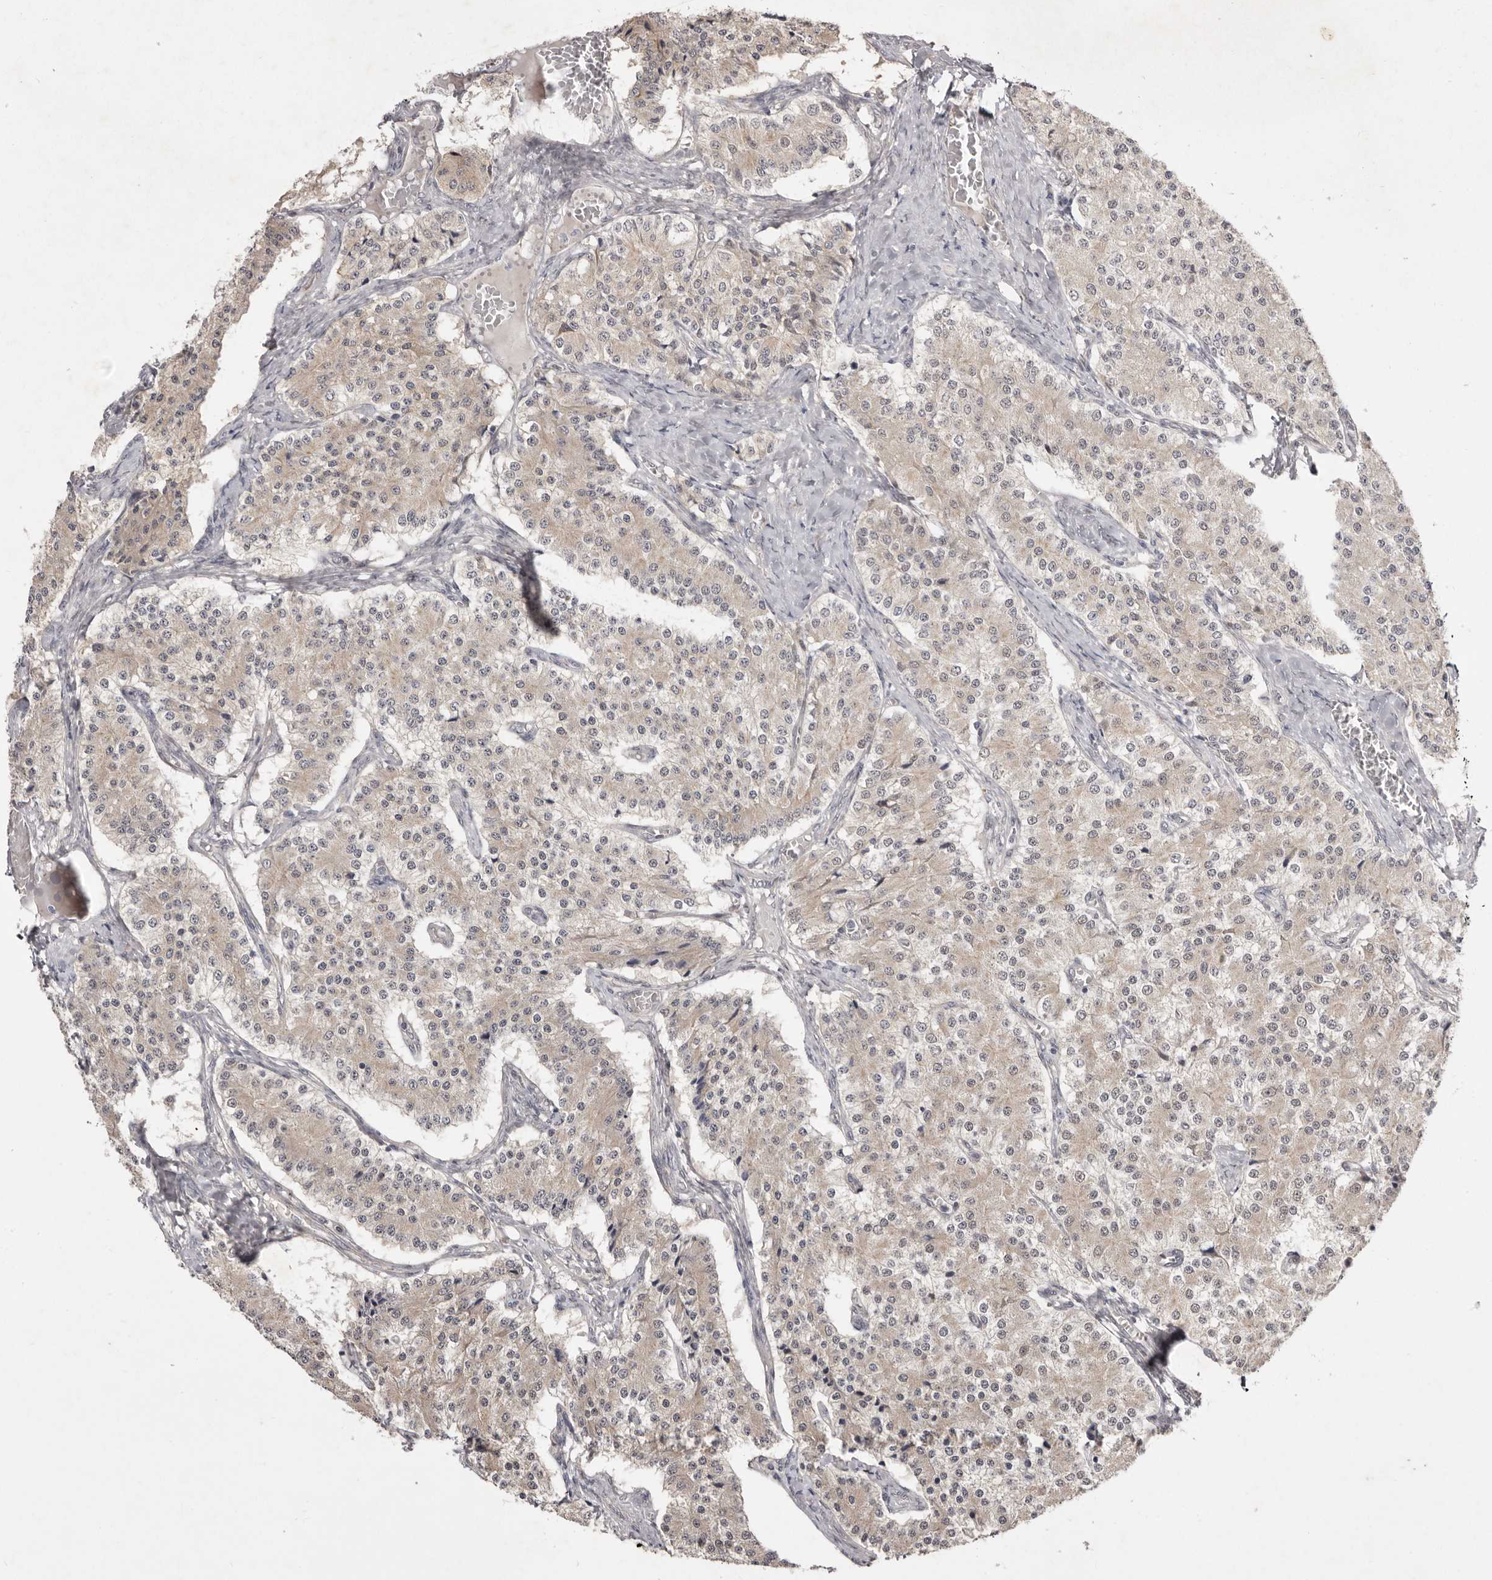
{"staining": {"intensity": "weak", "quantity": ">75%", "location": "cytoplasmic/membranous"}, "tissue": "carcinoid", "cell_type": "Tumor cells", "image_type": "cancer", "snomed": [{"axis": "morphology", "description": "Carcinoid, malignant, NOS"}, {"axis": "topography", "description": "Colon"}], "caption": "A micrograph of carcinoid stained for a protein shows weak cytoplasmic/membranous brown staining in tumor cells.", "gene": "NSUN4", "patient": {"sex": "female", "age": 52}}